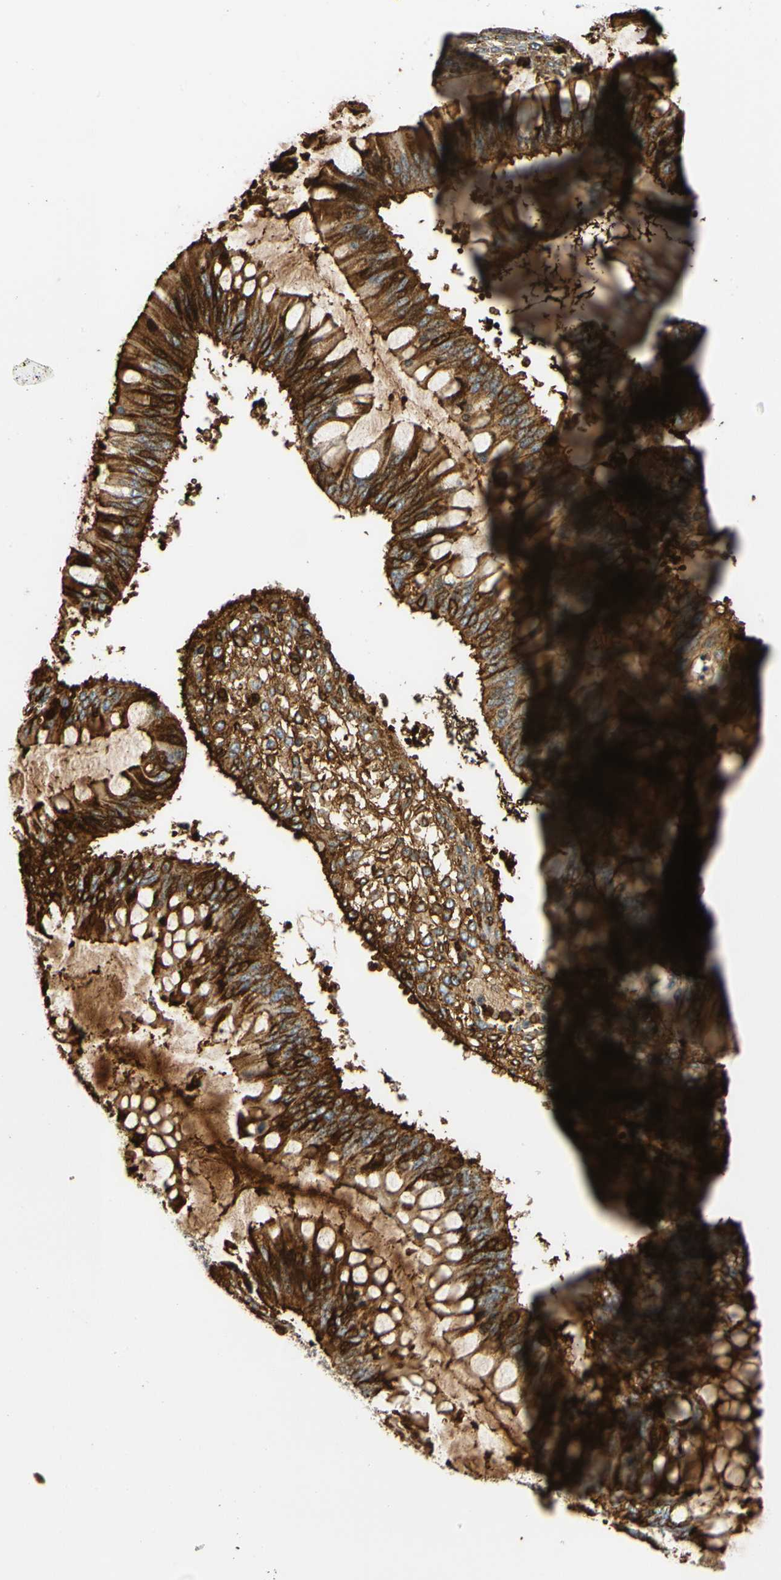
{"staining": {"intensity": "strong", "quantity": ">75%", "location": "cytoplasmic/membranous"}, "tissue": "ovarian cancer", "cell_type": "Tumor cells", "image_type": "cancer", "snomed": [{"axis": "morphology", "description": "Cystadenocarcinoma, mucinous, NOS"}, {"axis": "topography", "description": "Ovary"}], "caption": "Immunohistochemistry (IHC) (DAB) staining of human mucinous cystadenocarcinoma (ovarian) exhibits strong cytoplasmic/membranous protein expression in approximately >75% of tumor cells. Using DAB (brown) and hematoxylin (blue) stains, captured at high magnification using brightfield microscopy.", "gene": "FGB", "patient": {"sex": "female", "age": 73}}